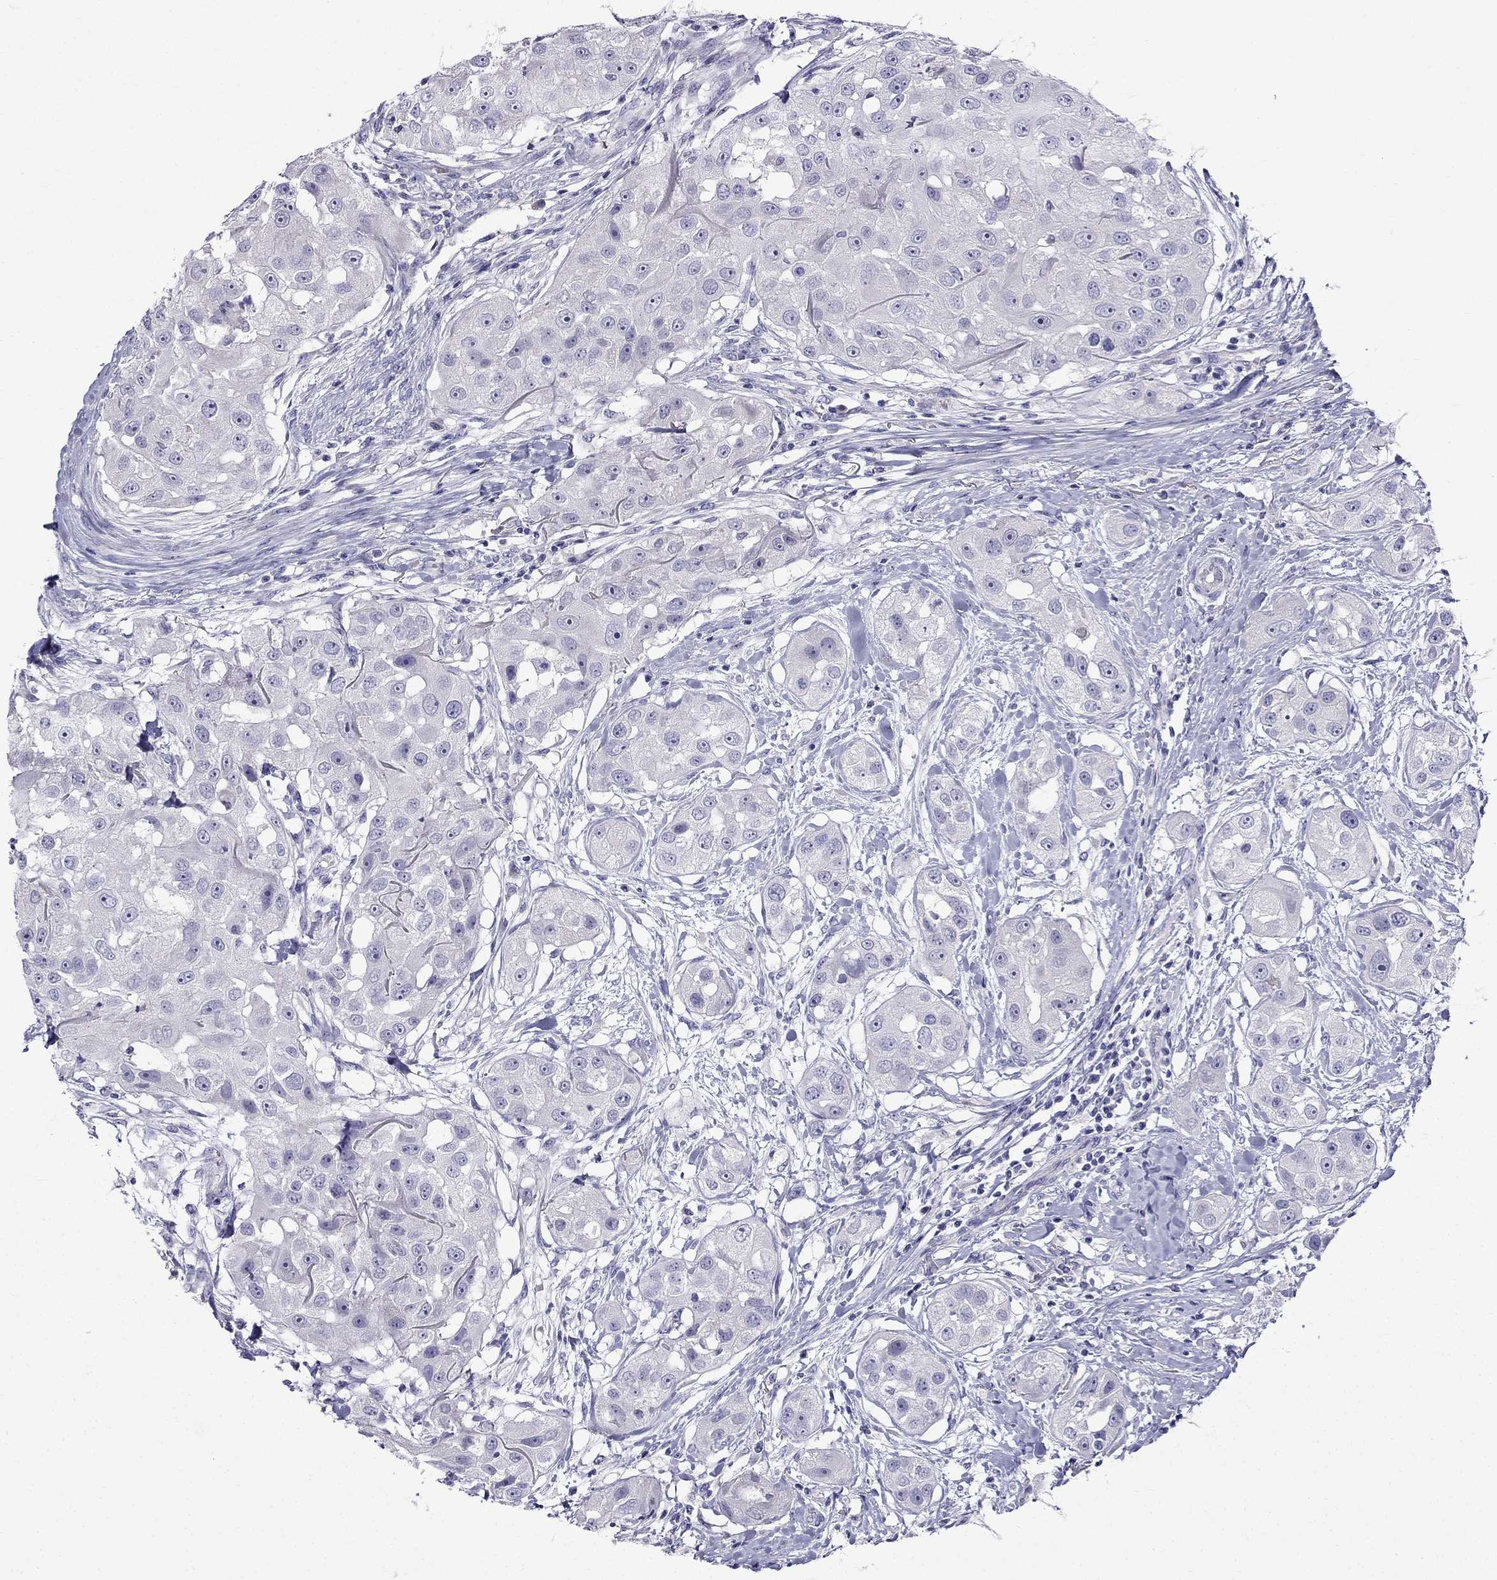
{"staining": {"intensity": "negative", "quantity": "none", "location": "none"}, "tissue": "head and neck cancer", "cell_type": "Tumor cells", "image_type": "cancer", "snomed": [{"axis": "morphology", "description": "Squamous cell carcinoma, NOS"}, {"axis": "topography", "description": "Head-Neck"}], "caption": "The IHC micrograph has no significant positivity in tumor cells of head and neck squamous cell carcinoma tissue. Nuclei are stained in blue.", "gene": "PATE1", "patient": {"sex": "male", "age": 51}}